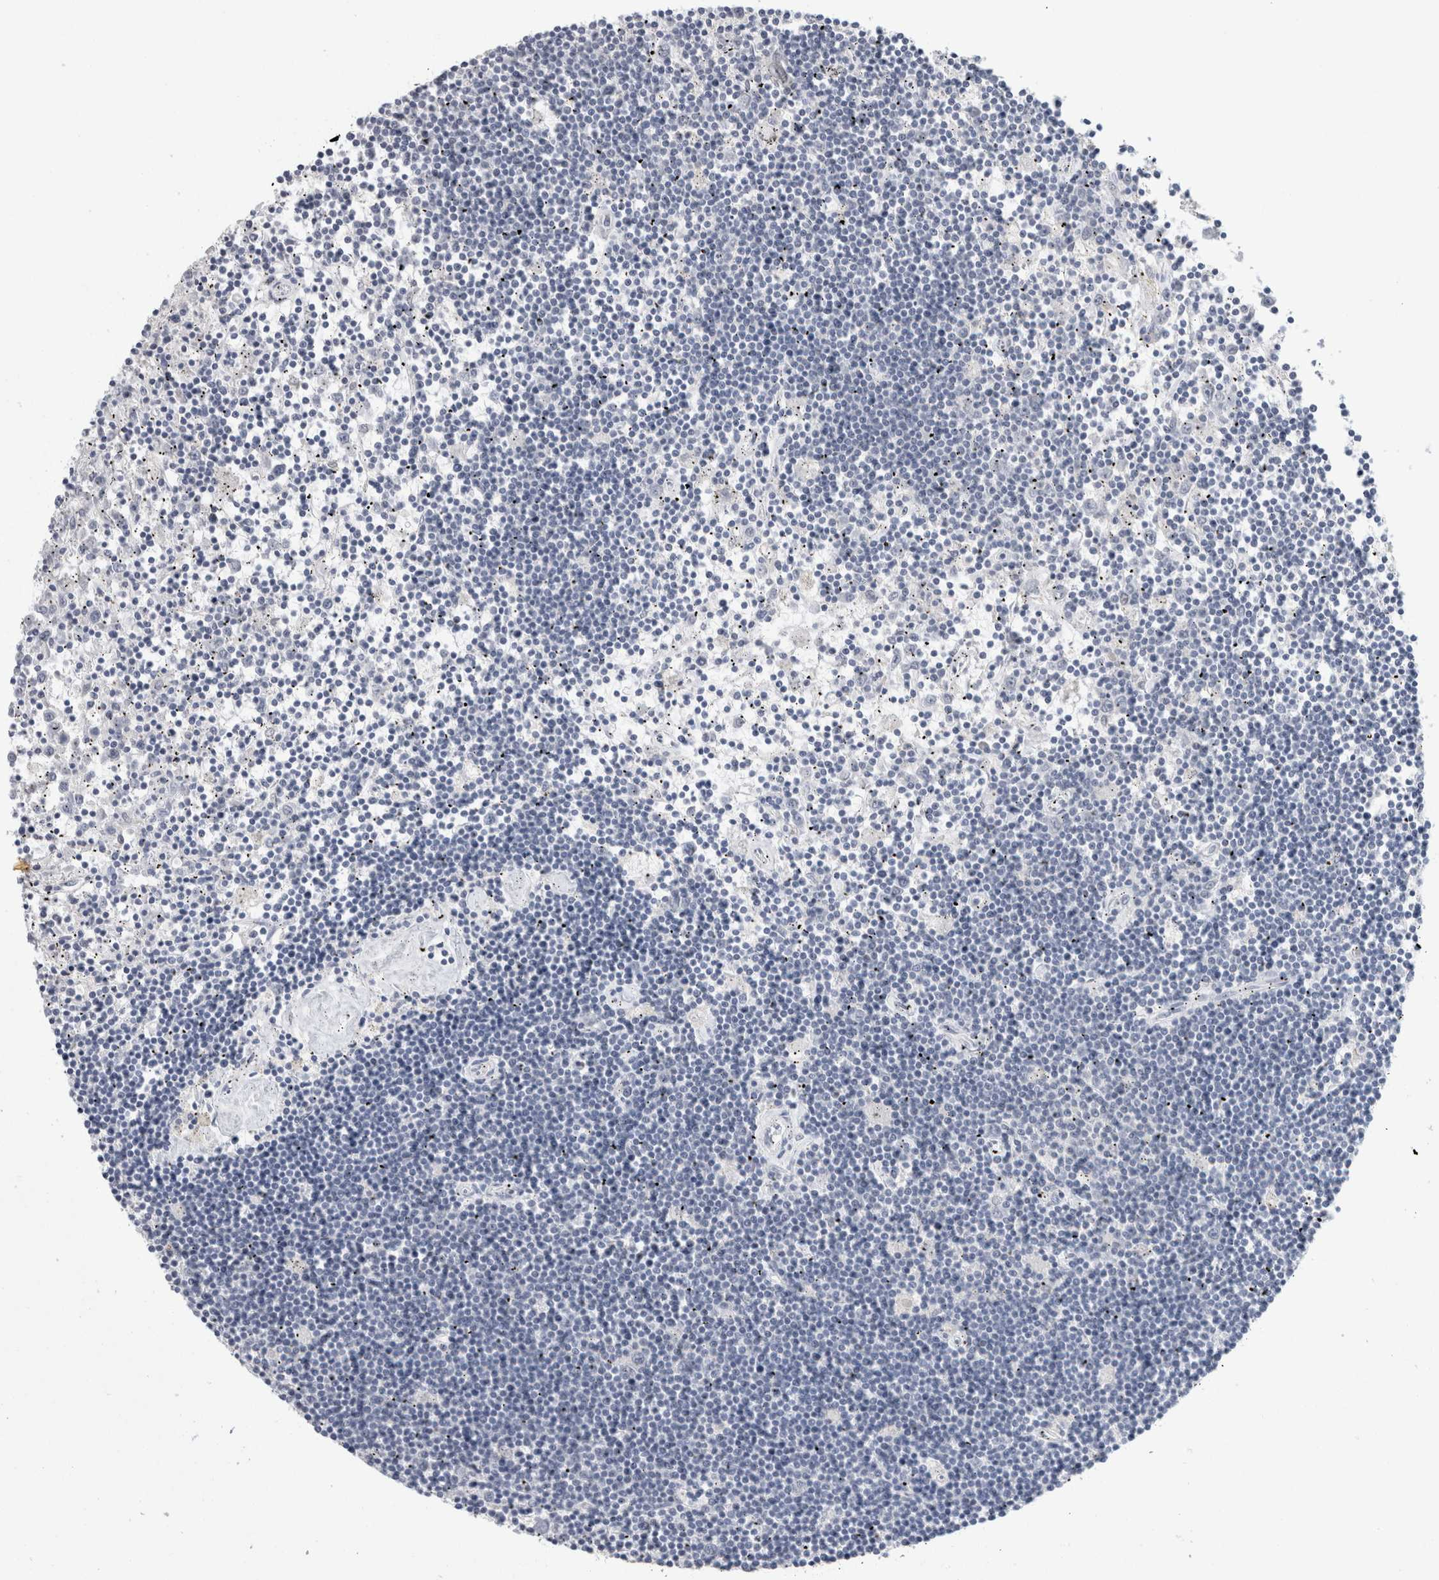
{"staining": {"intensity": "negative", "quantity": "none", "location": "none"}, "tissue": "lymphoma", "cell_type": "Tumor cells", "image_type": "cancer", "snomed": [{"axis": "morphology", "description": "Malignant lymphoma, non-Hodgkin's type, Low grade"}, {"axis": "topography", "description": "Spleen"}], "caption": "This is a micrograph of immunohistochemistry (IHC) staining of low-grade malignant lymphoma, non-Hodgkin's type, which shows no positivity in tumor cells. (Stains: DAB (3,3'-diaminobenzidine) IHC with hematoxylin counter stain, Microscopy: brightfield microscopy at high magnification).", "gene": "TONSL", "patient": {"sex": "male", "age": 76}}